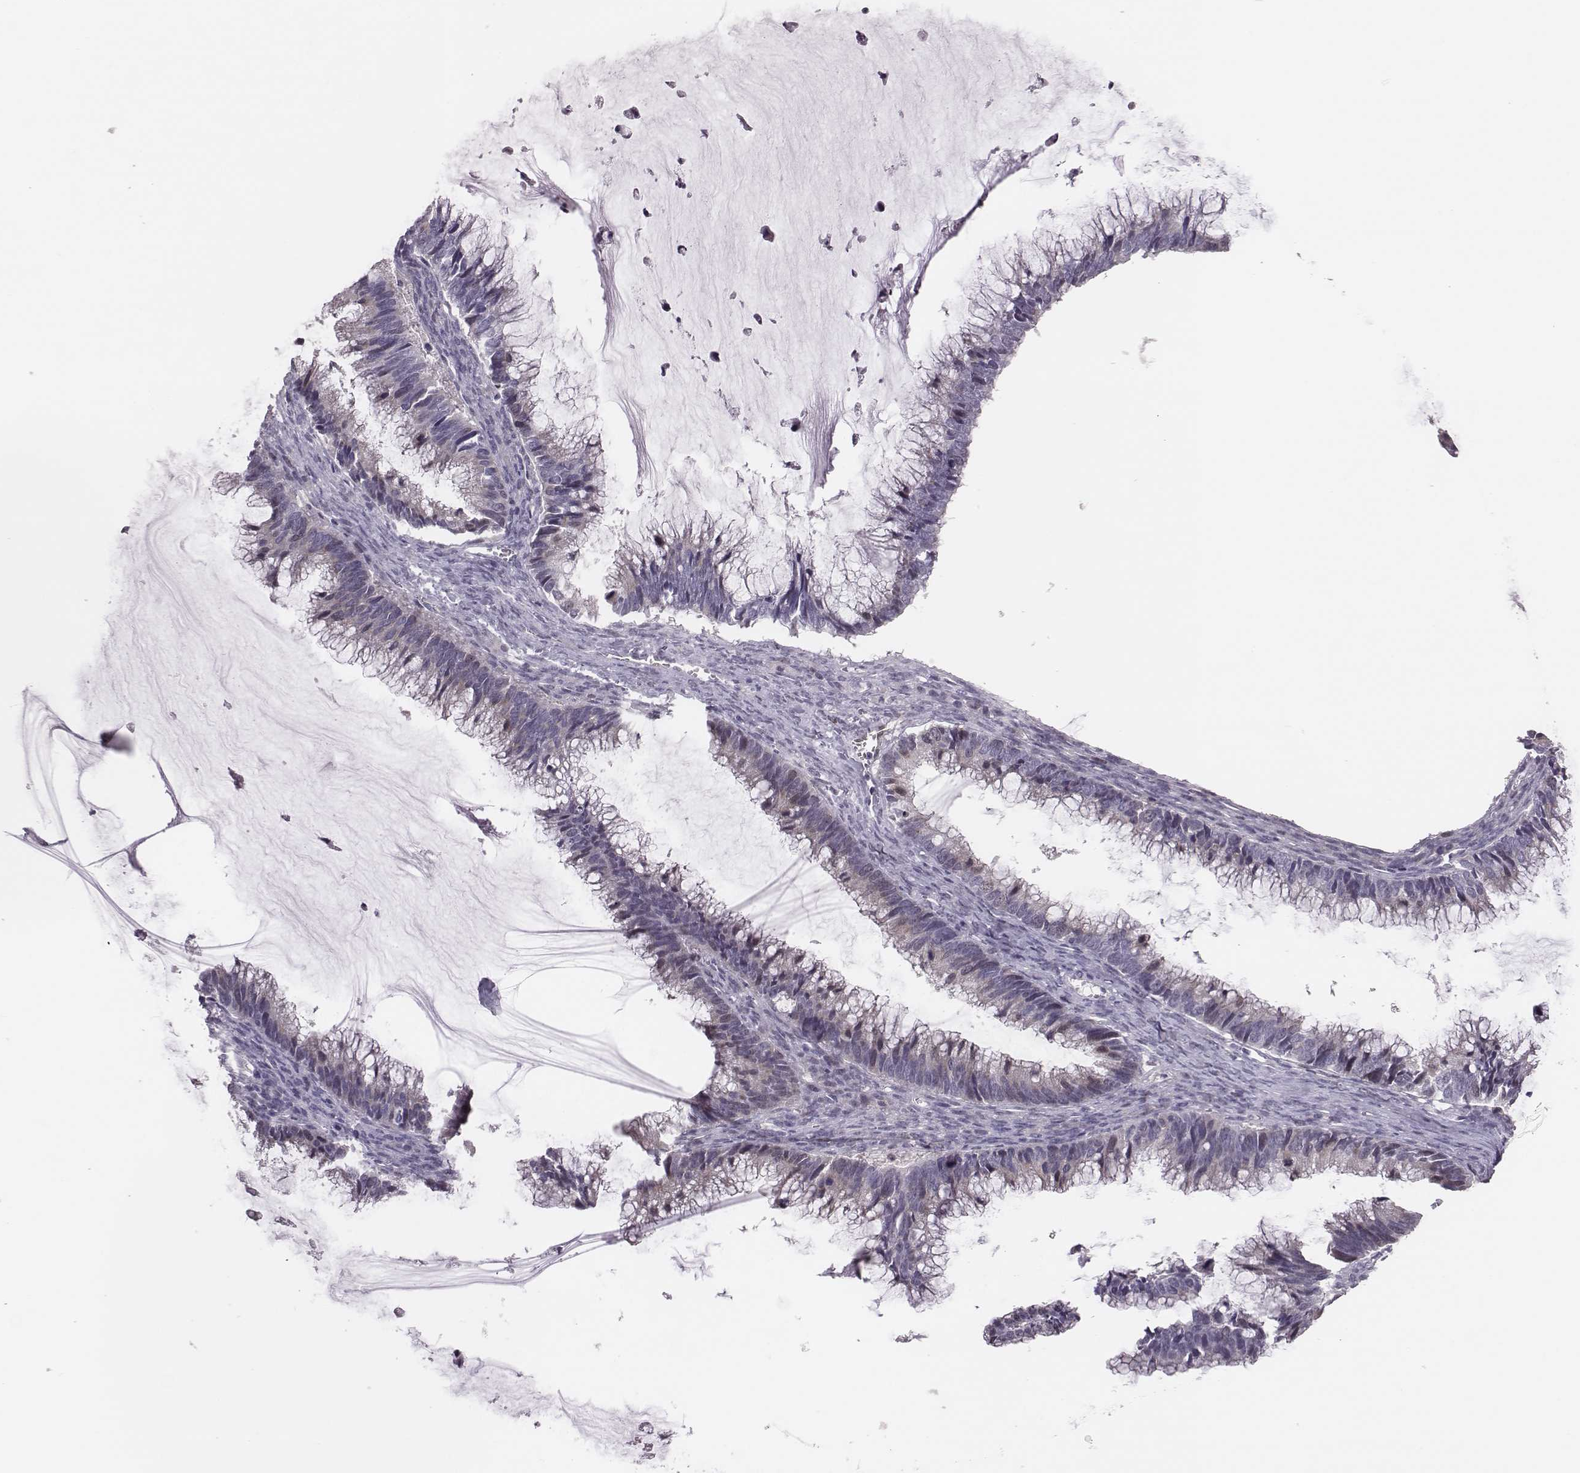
{"staining": {"intensity": "negative", "quantity": "none", "location": "none"}, "tissue": "ovarian cancer", "cell_type": "Tumor cells", "image_type": "cancer", "snomed": [{"axis": "morphology", "description": "Cystadenocarcinoma, mucinous, NOS"}, {"axis": "topography", "description": "Ovary"}], "caption": "The photomicrograph reveals no staining of tumor cells in ovarian mucinous cystadenocarcinoma. (IHC, brightfield microscopy, high magnification).", "gene": "PBK", "patient": {"sex": "female", "age": 38}}